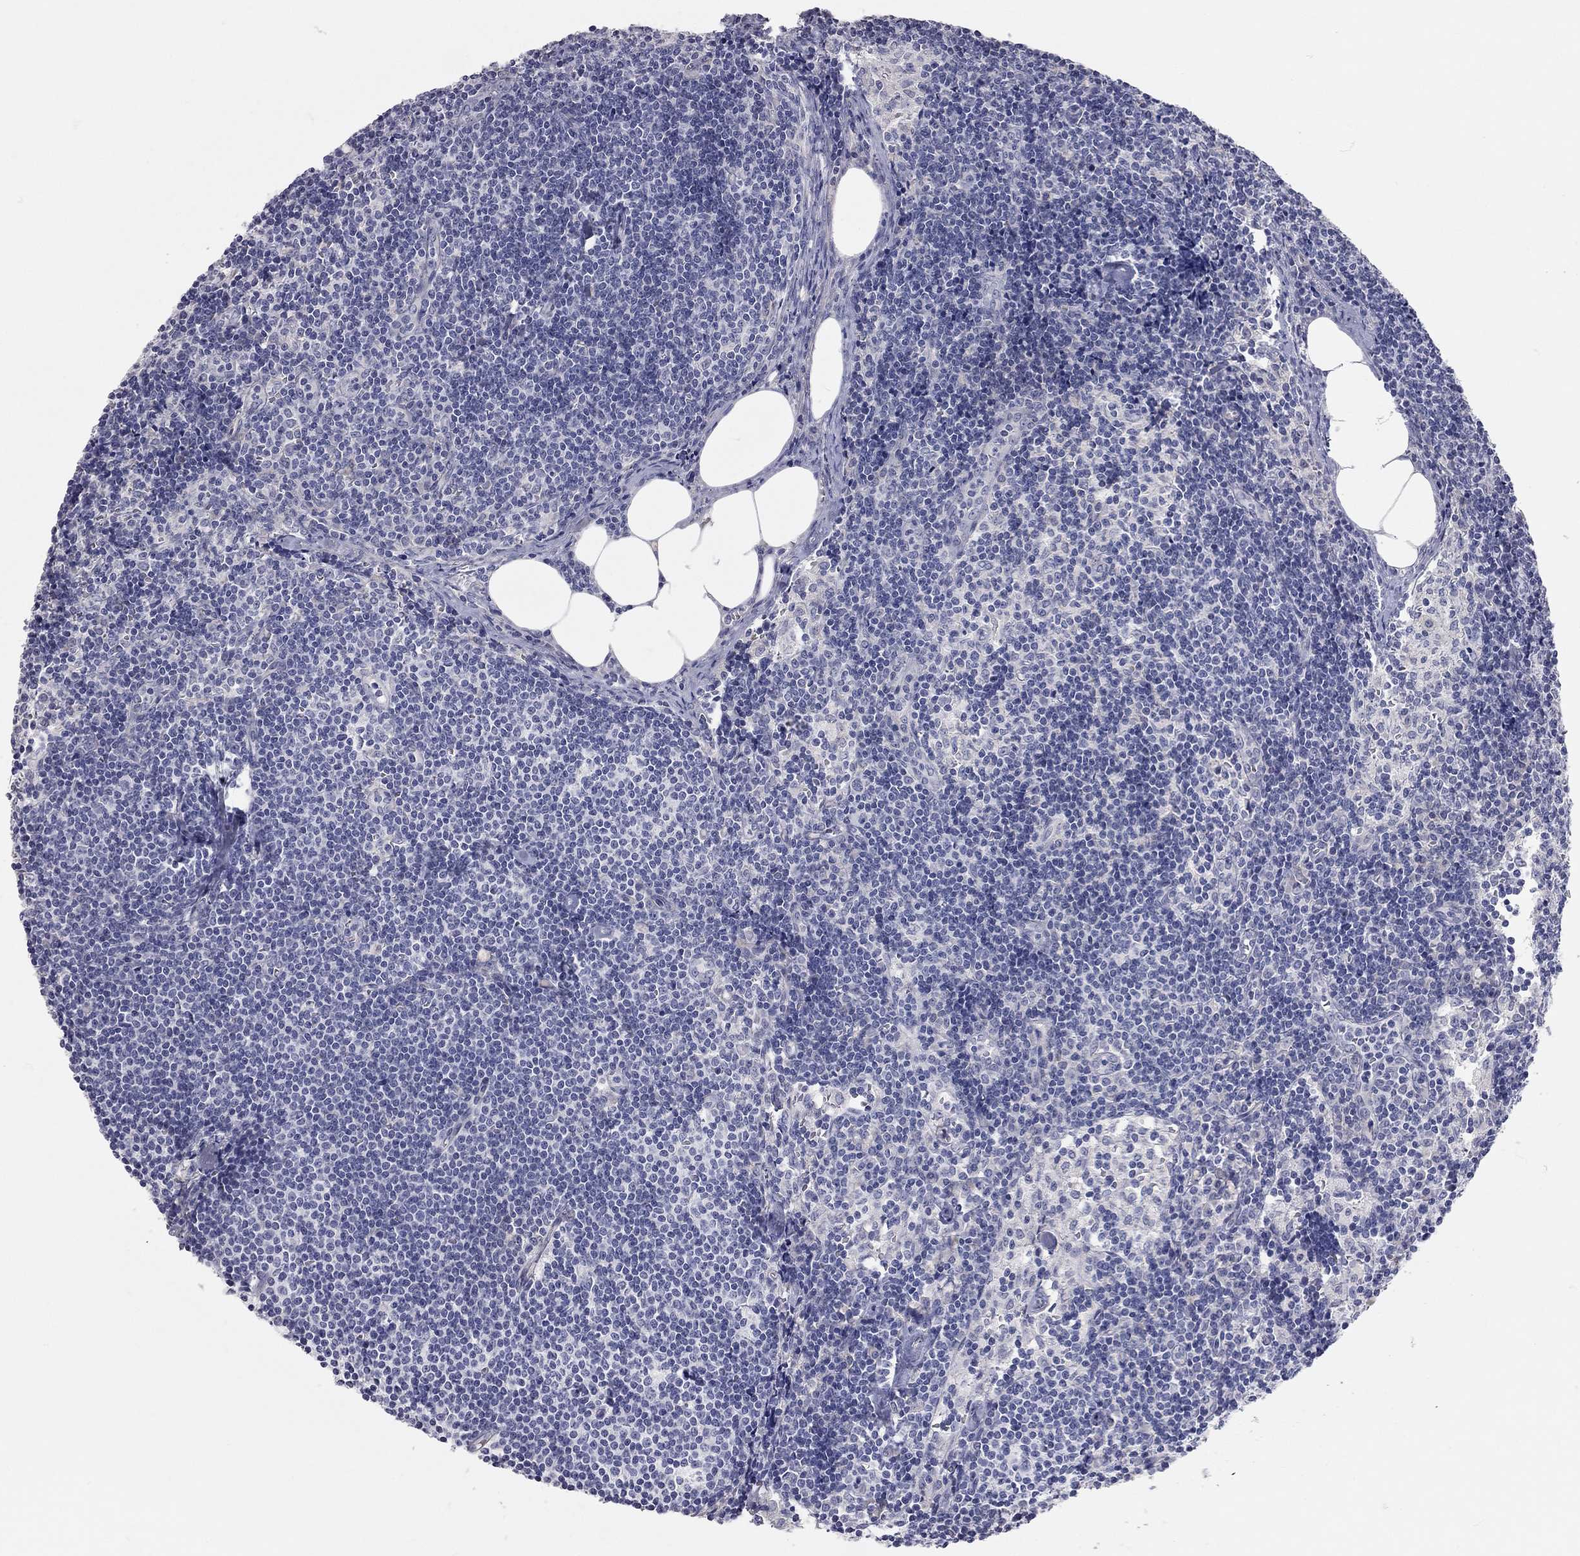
{"staining": {"intensity": "negative", "quantity": "none", "location": "none"}, "tissue": "lymph node", "cell_type": "Germinal center cells", "image_type": "normal", "snomed": [{"axis": "morphology", "description": "Normal tissue, NOS"}, {"axis": "topography", "description": "Lymph node"}], "caption": "This is an immunohistochemistry histopathology image of unremarkable human lymph node. There is no positivity in germinal center cells.", "gene": "XAGE2", "patient": {"sex": "female", "age": 51}}